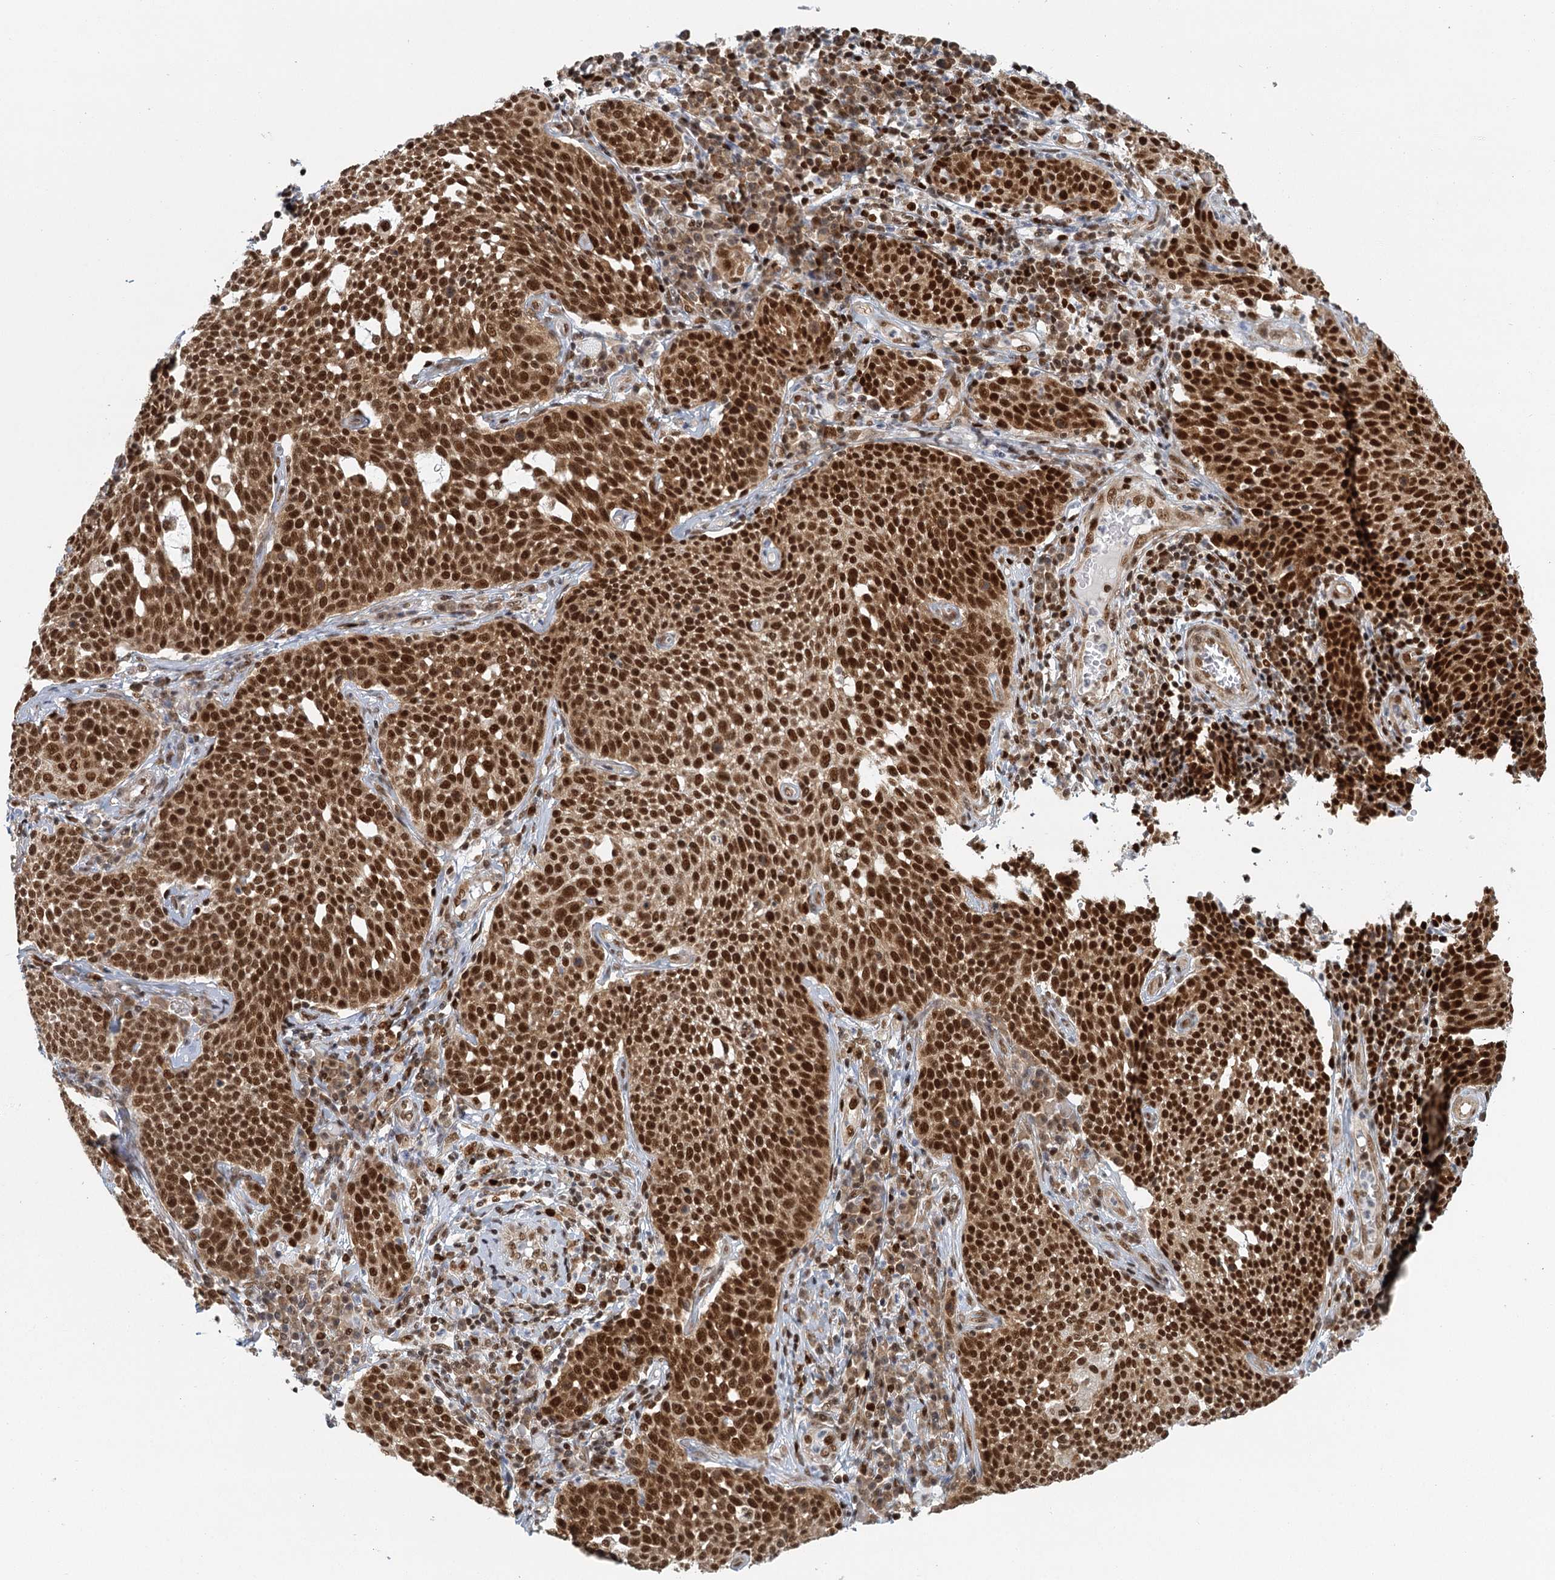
{"staining": {"intensity": "strong", "quantity": ">75%", "location": "nuclear"}, "tissue": "cervical cancer", "cell_type": "Tumor cells", "image_type": "cancer", "snomed": [{"axis": "morphology", "description": "Squamous cell carcinoma, NOS"}, {"axis": "topography", "description": "Cervix"}], "caption": "Immunohistochemical staining of human cervical cancer (squamous cell carcinoma) displays strong nuclear protein positivity in approximately >75% of tumor cells. Nuclei are stained in blue.", "gene": "GPATCH11", "patient": {"sex": "female", "age": 34}}